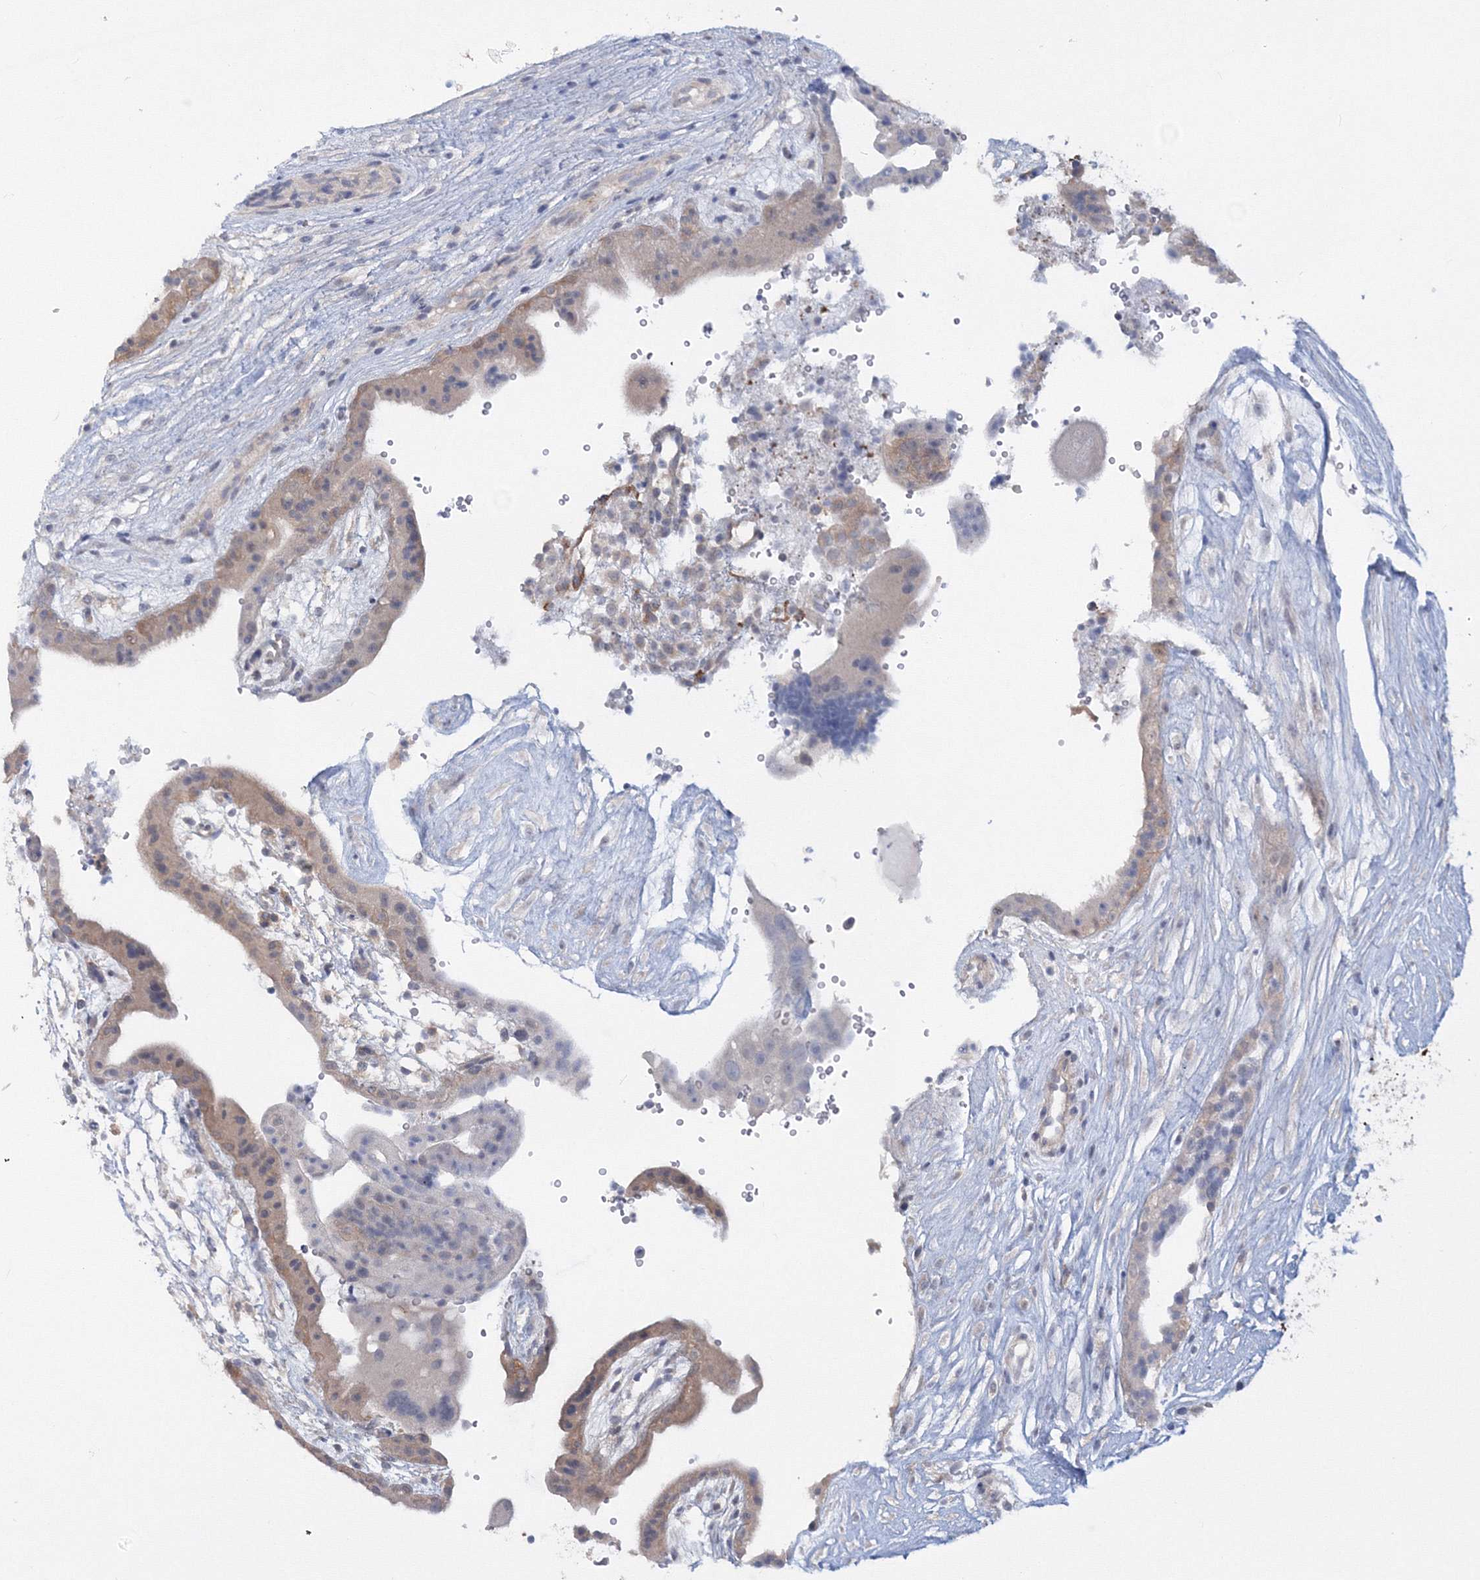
{"staining": {"intensity": "weak", "quantity": "<25%", "location": "cytoplasmic/membranous"}, "tissue": "placenta", "cell_type": "Trophoblastic cells", "image_type": "normal", "snomed": [{"axis": "morphology", "description": "Normal tissue, NOS"}, {"axis": "topography", "description": "Placenta"}], "caption": "The immunohistochemistry (IHC) histopathology image has no significant positivity in trophoblastic cells of placenta. Brightfield microscopy of IHC stained with DAB (brown) and hematoxylin (blue), captured at high magnification.", "gene": "IPMK", "patient": {"sex": "female", "age": 18}}